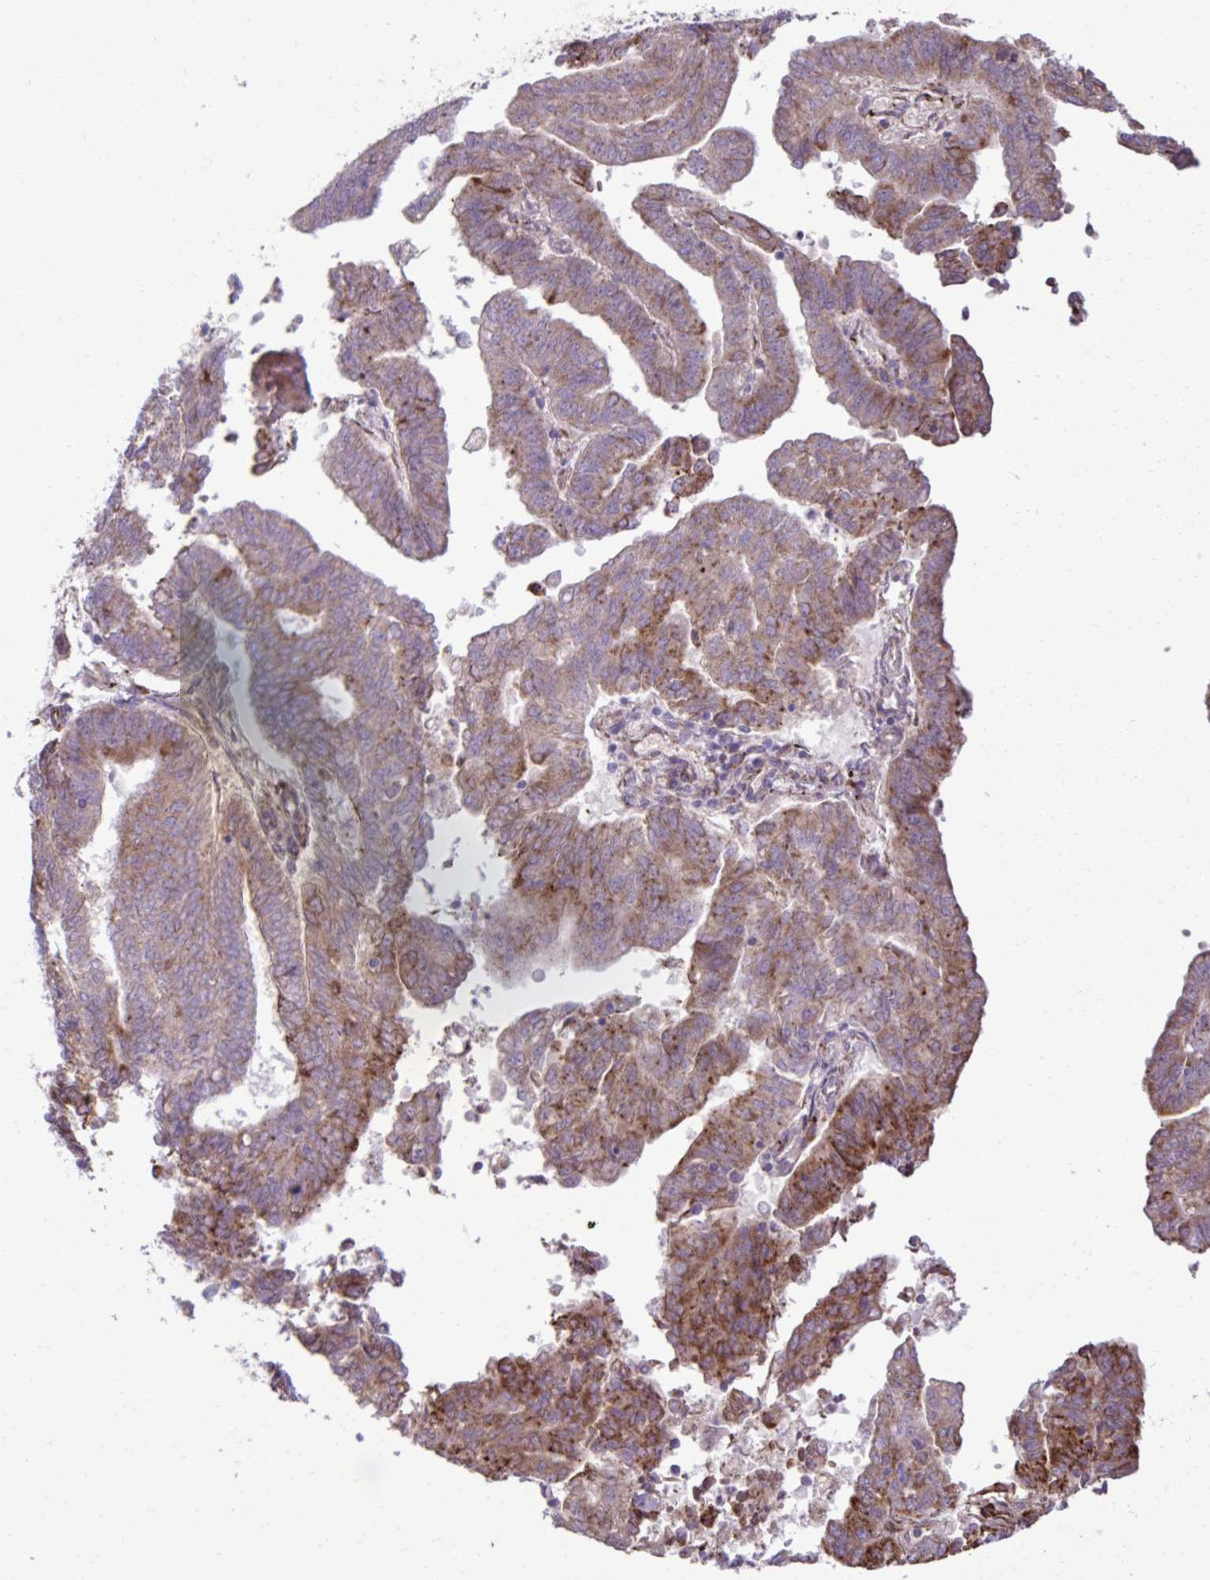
{"staining": {"intensity": "moderate", "quantity": "25%-75%", "location": "cytoplasmic/membranous"}, "tissue": "endometrial cancer", "cell_type": "Tumor cells", "image_type": "cancer", "snomed": [{"axis": "morphology", "description": "Adenocarcinoma, NOS"}, {"axis": "topography", "description": "Endometrium"}], "caption": "Immunohistochemical staining of endometrial cancer displays medium levels of moderate cytoplasmic/membranous expression in about 25%-75% of tumor cells.", "gene": "LIMS1", "patient": {"sex": "female", "age": 82}}